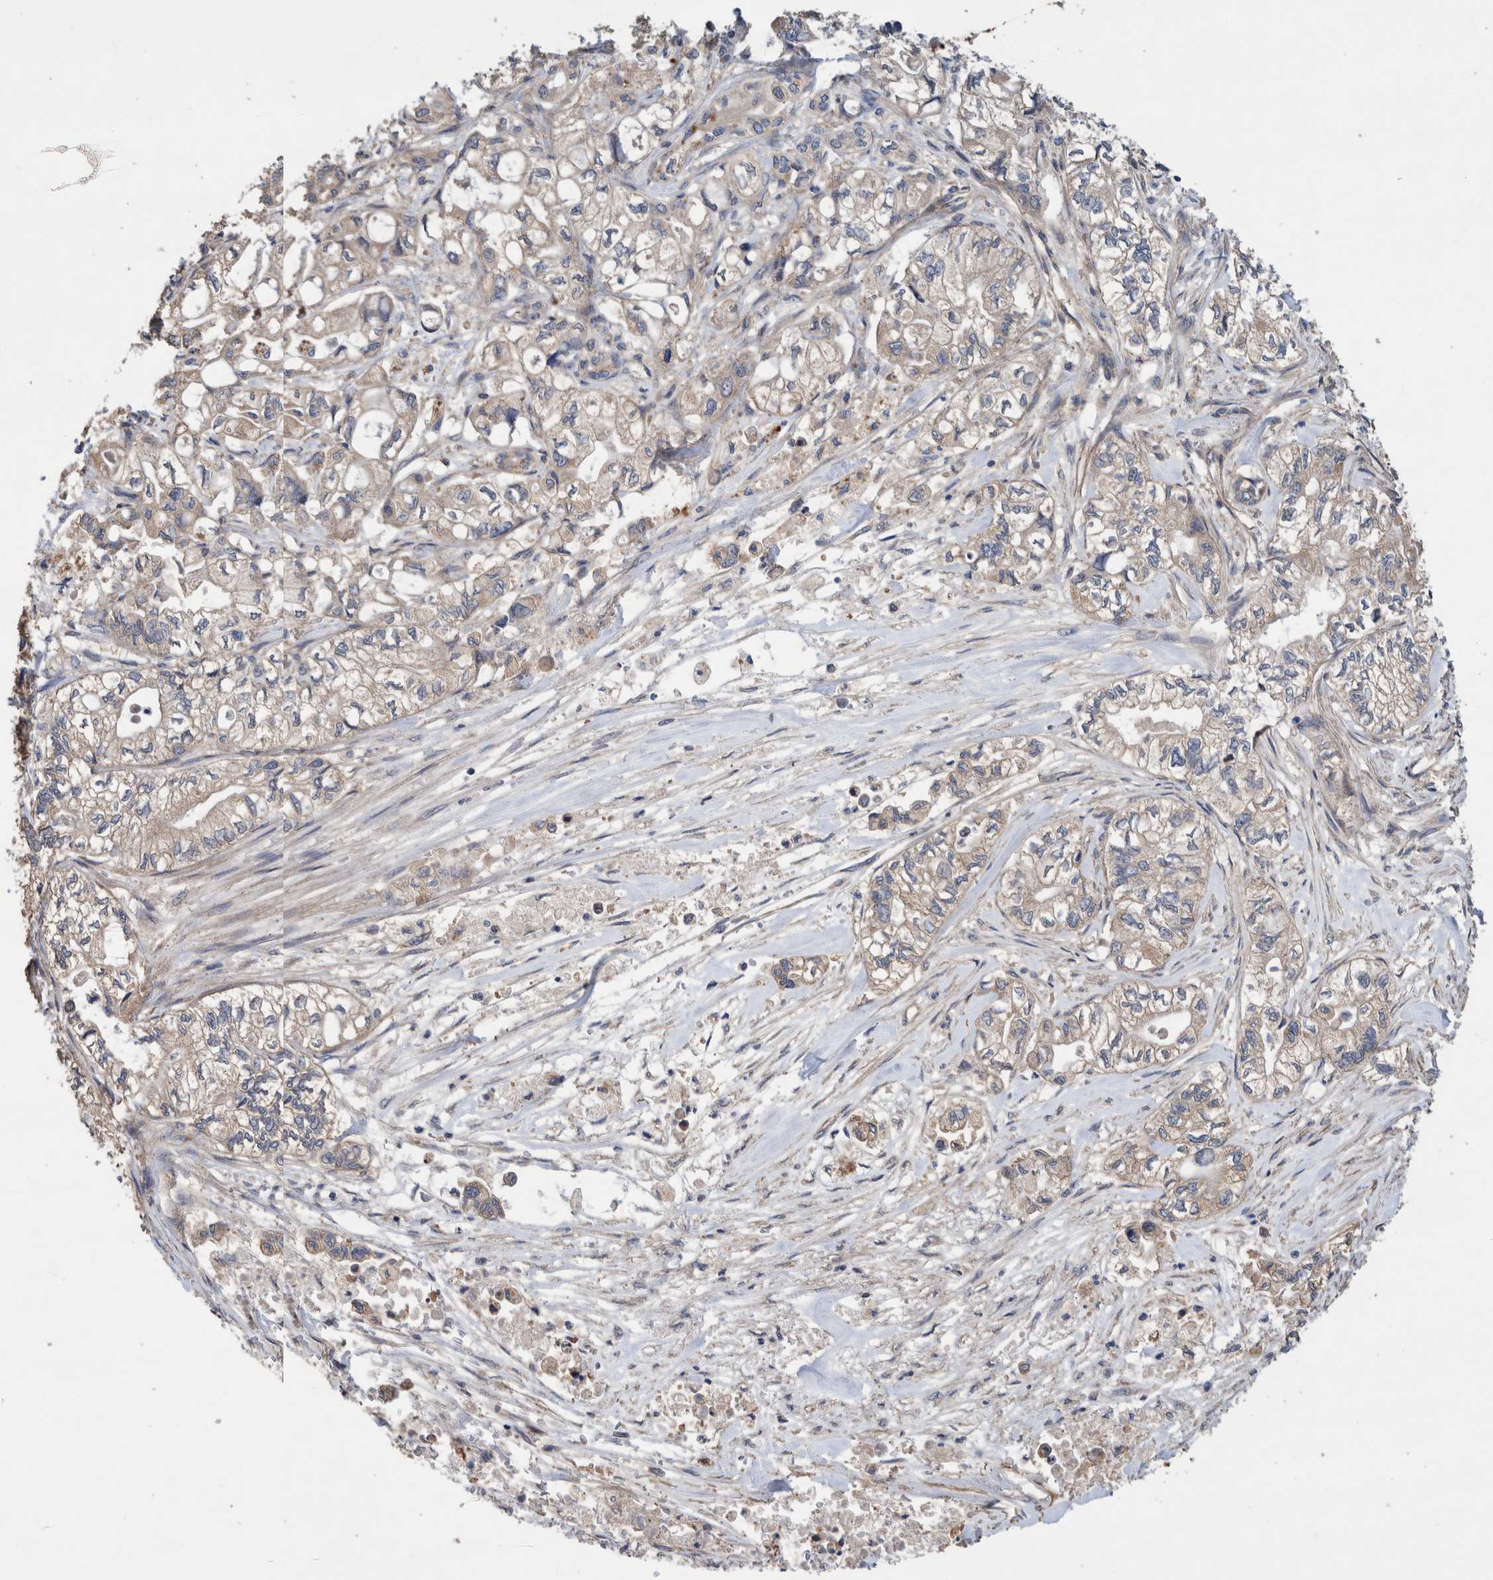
{"staining": {"intensity": "weak", "quantity": "<25%", "location": "cytoplasmic/membranous"}, "tissue": "pancreatic cancer", "cell_type": "Tumor cells", "image_type": "cancer", "snomed": [{"axis": "morphology", "description": "Adenocarcinoma, NOS"}, {"axis": "topography", "description": "Pancreas"}], "caption": "High power microscopy image of an IHC histopathology image of pancreatic cancer (adenocarcinoma), revealing no significant positivity in tumor cells.", "gene": "PIK3R6", "patient": {"sex": "male", "age": 79}}